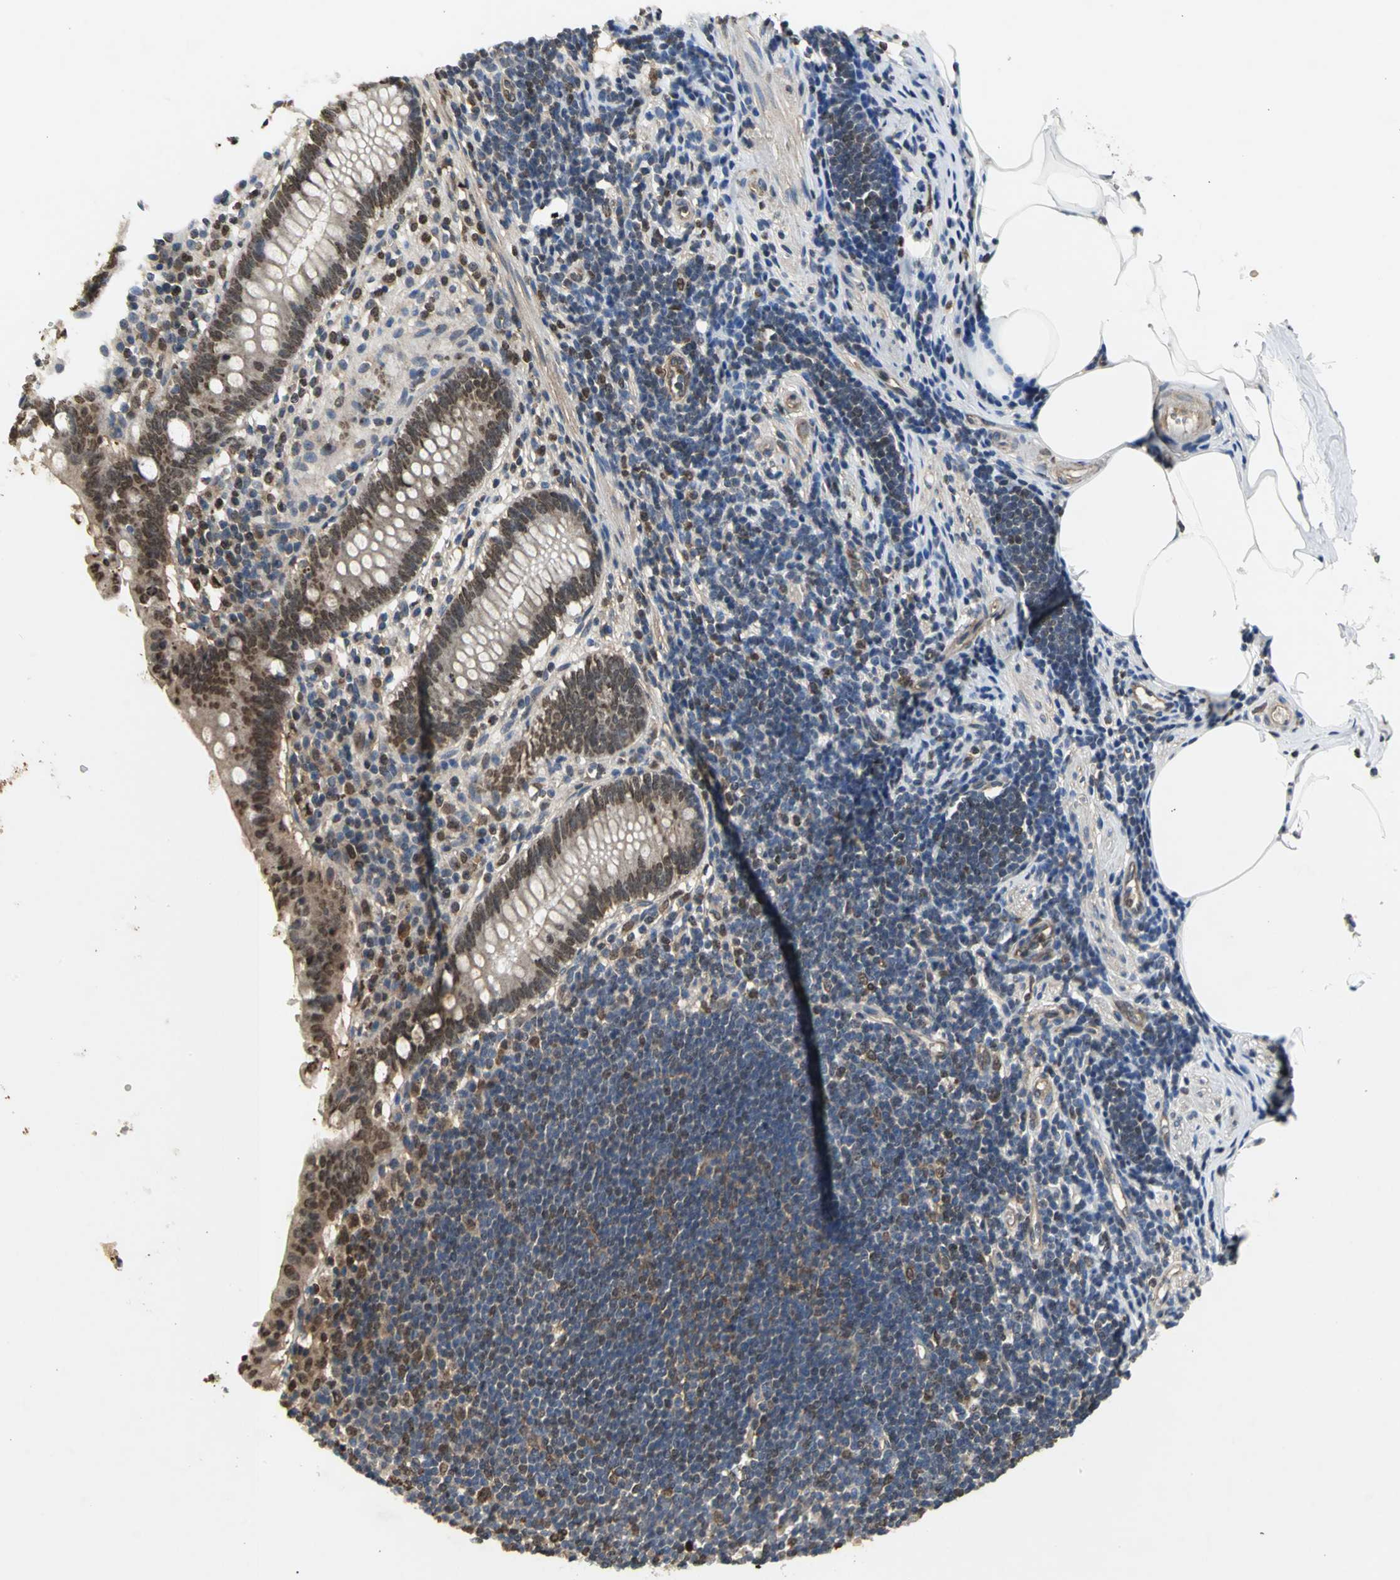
{"staining": {"intensity": "moderate", "quantity": ">75%", "location": "cytoplasmic/membranous,nuclear"}, "tissue": "appendix", "cell_type": "Glandular cells", "image_type": "normal", "snomed": [{"axis": "morphology", "description": "Normal tissue, NOS"}, {"axis": "topography", "description": "Appendix"}], "caption": "High-magnification brightfield microscopy of normal appendix stained with DAB (brown) and counterstained with hematoxylin (blue). glandular cells exhibit moderate cytoplasmic/membranous,nuclear positivity is seen in approximately>75% of cells. The protein of interest is stained brown, and the nuclei are stained in blue (DAB IHC with brightfield microscopy, high magnification).", "gene": "AHR", "patient": {"sex": "female", "age": 50}}